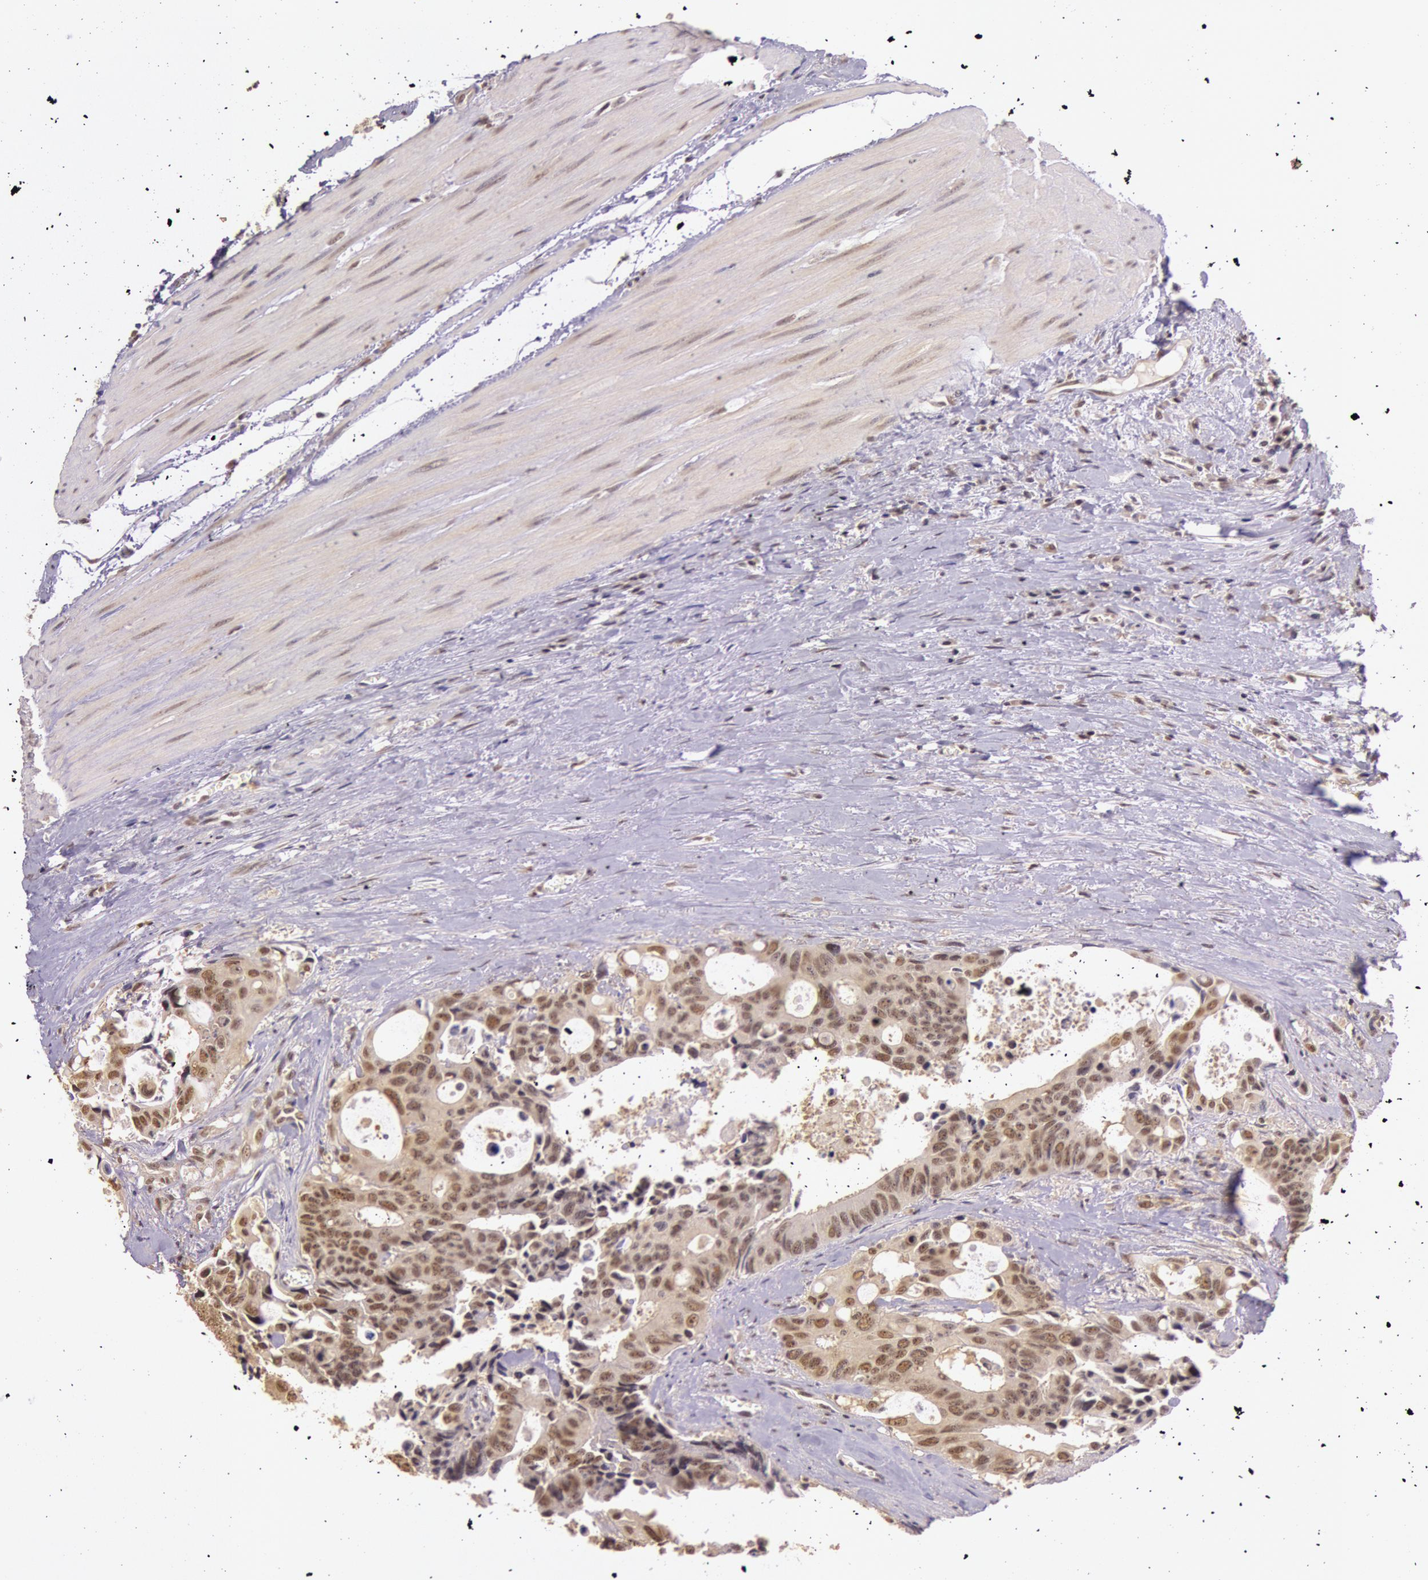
{"staining": {"intensity": "weak", "quantity": ">75%", "location": "cytoplasmic/membranous,nuclear"}, "tissue": "colorectal cancer", "cell_type": "Tumor cells", "image_type": "cancer", "snomed": [{"axis": "morphology", "description": "Adenocarcinoma, NOS"}, {"axis": "topography", "description": "Rectum"}], "caption": "A brown stain highlights weak cytoplasmic/membranous and nuclear positivity of a protein in colorectal cancer (adenocarcinoma) tumor cells.", "gene": "RTL10", "patient": {"sex": "male", "age": 76}}